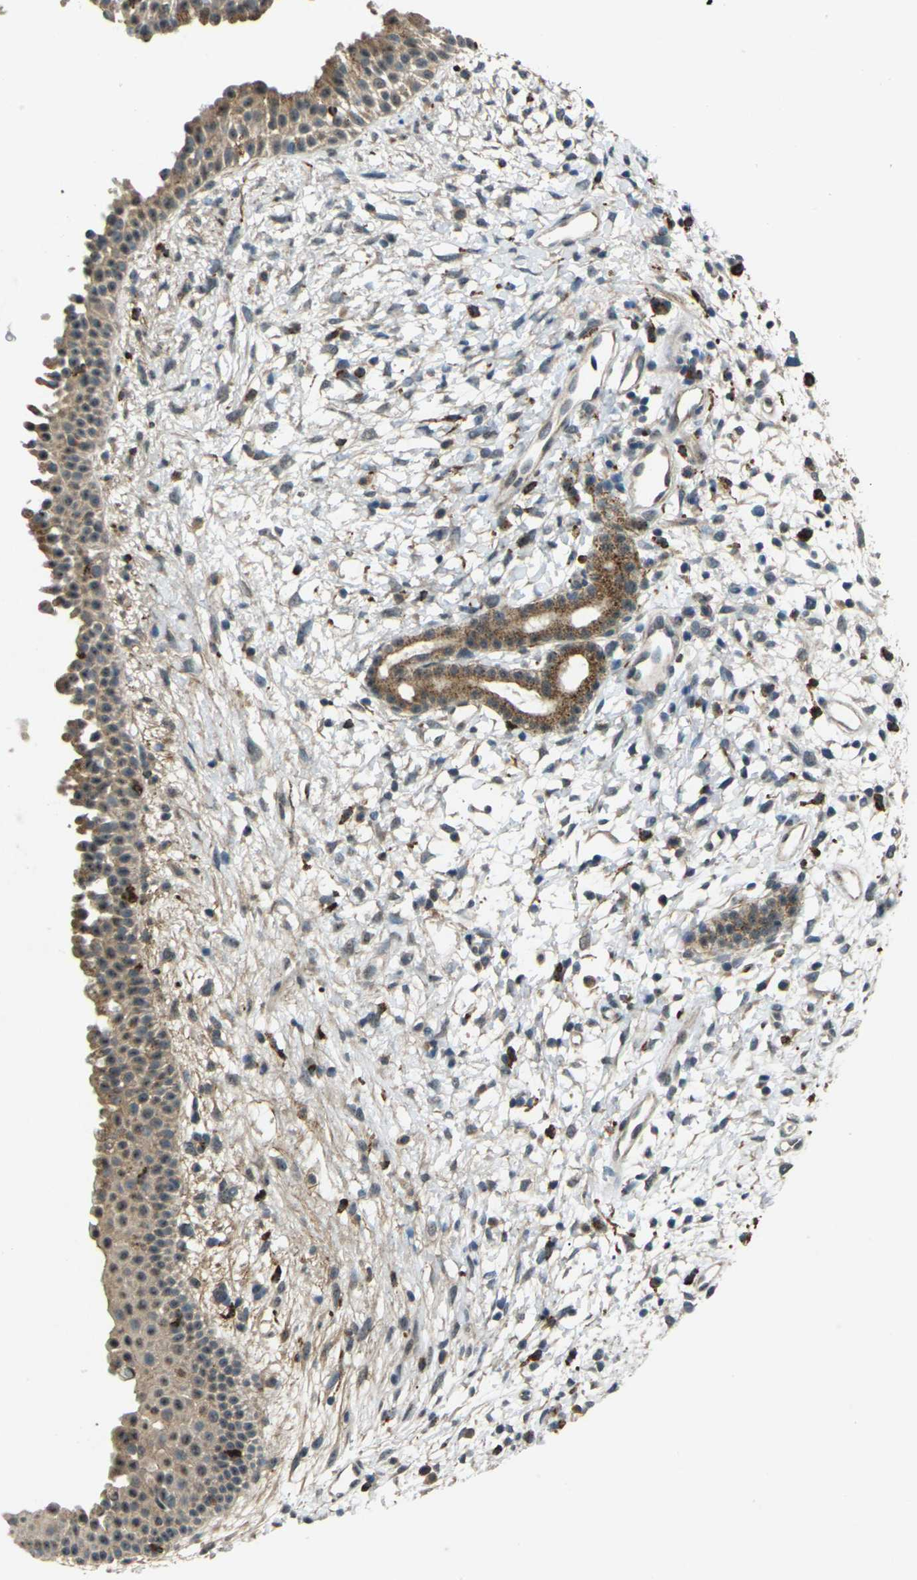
{"staining": {"intensity": "moderate", "quantity": ">75%", "location": "cytoplasmic/membranous"}, "tissue": "nasopharynx", "cell_type": "Respiratory epithelial cells", "image_type": "normal", "snomed": [{"axis": "morphology", "description": "Normal tissue, NOS"}, {"axis": "topography", "description": "Nasopharynx"}], "caption": "Immunohistochemistry (IHC) of unremarkable nasopharynx displays medium levels of moderate cytoplasmic/membranous positivity in approximately >75% of respiratory epithelial cells. The protein is stained brown, and the nuclei are stained in blue (DAB IHC with brightfield microscopy, high magnification).", "gene": "SLC31A2", "patient": {"sex": "male", "age": 22}}